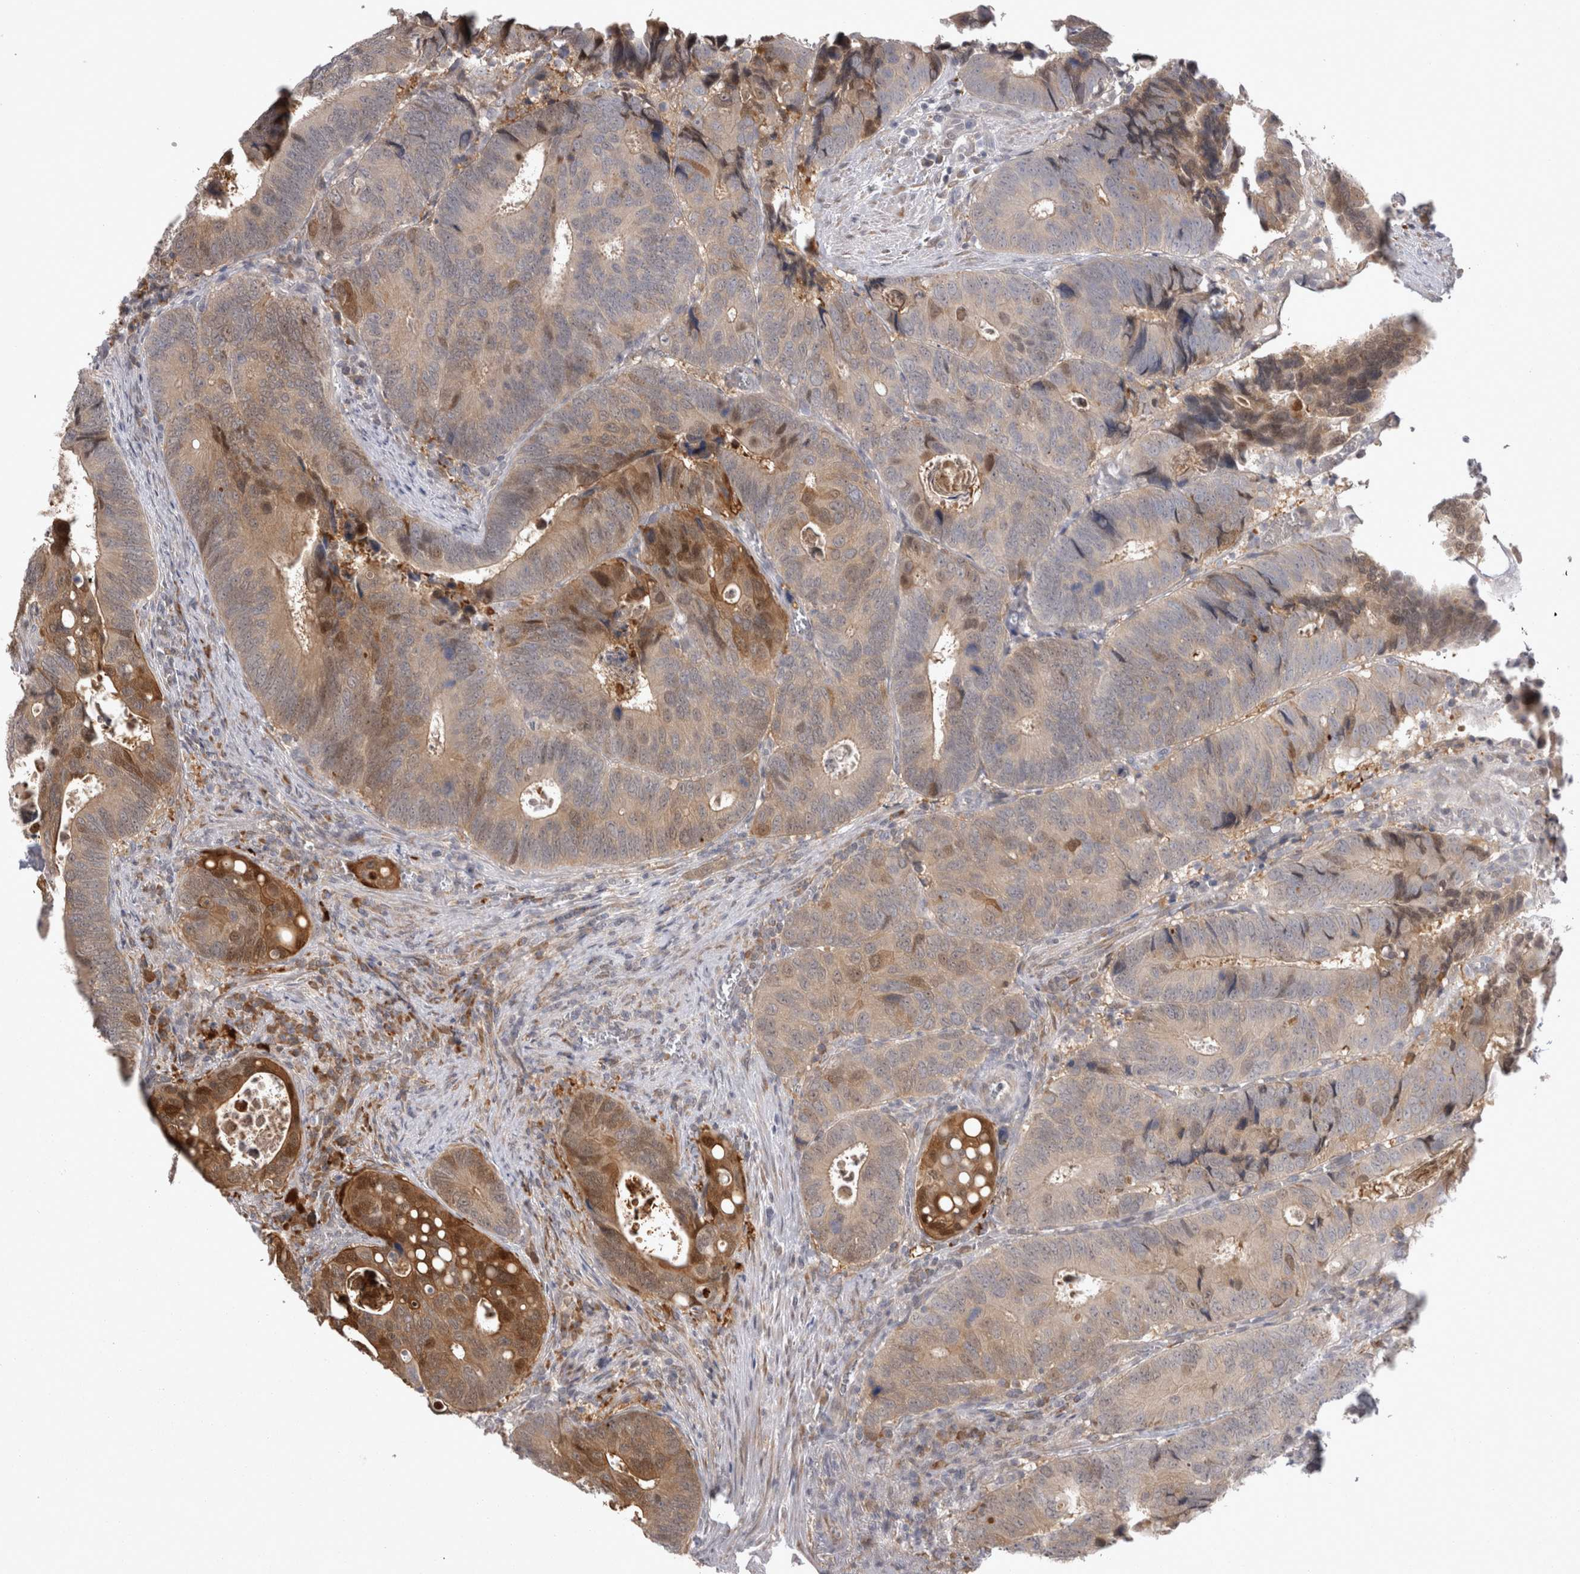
{"staining": {"intensity": "moderate", "quantity": ">75%", "location": "cytoplasmic/membranous,nuclear"}, "tissue": "colorectal cancer", "cell_type": "Tumor cells", "image_type": "cancer", "snomed": [{"axis": "morphology", "description": "Inflammation, NOS"}, {"axis": "morphology", "description": "Adenocarcinoma, NOS"}, {"axis": "topography", "description": "Colon"}], "caption": "Immunohistochemistry (IHC) of adenocarcinoma (colorectal) demonstrates medium levels of moderate cytoplasmic/membranous and nuclear expression in about >75% of tumor cells.", "gene": "CHIC2", "patient": {"sex": "male", "age": 72}}